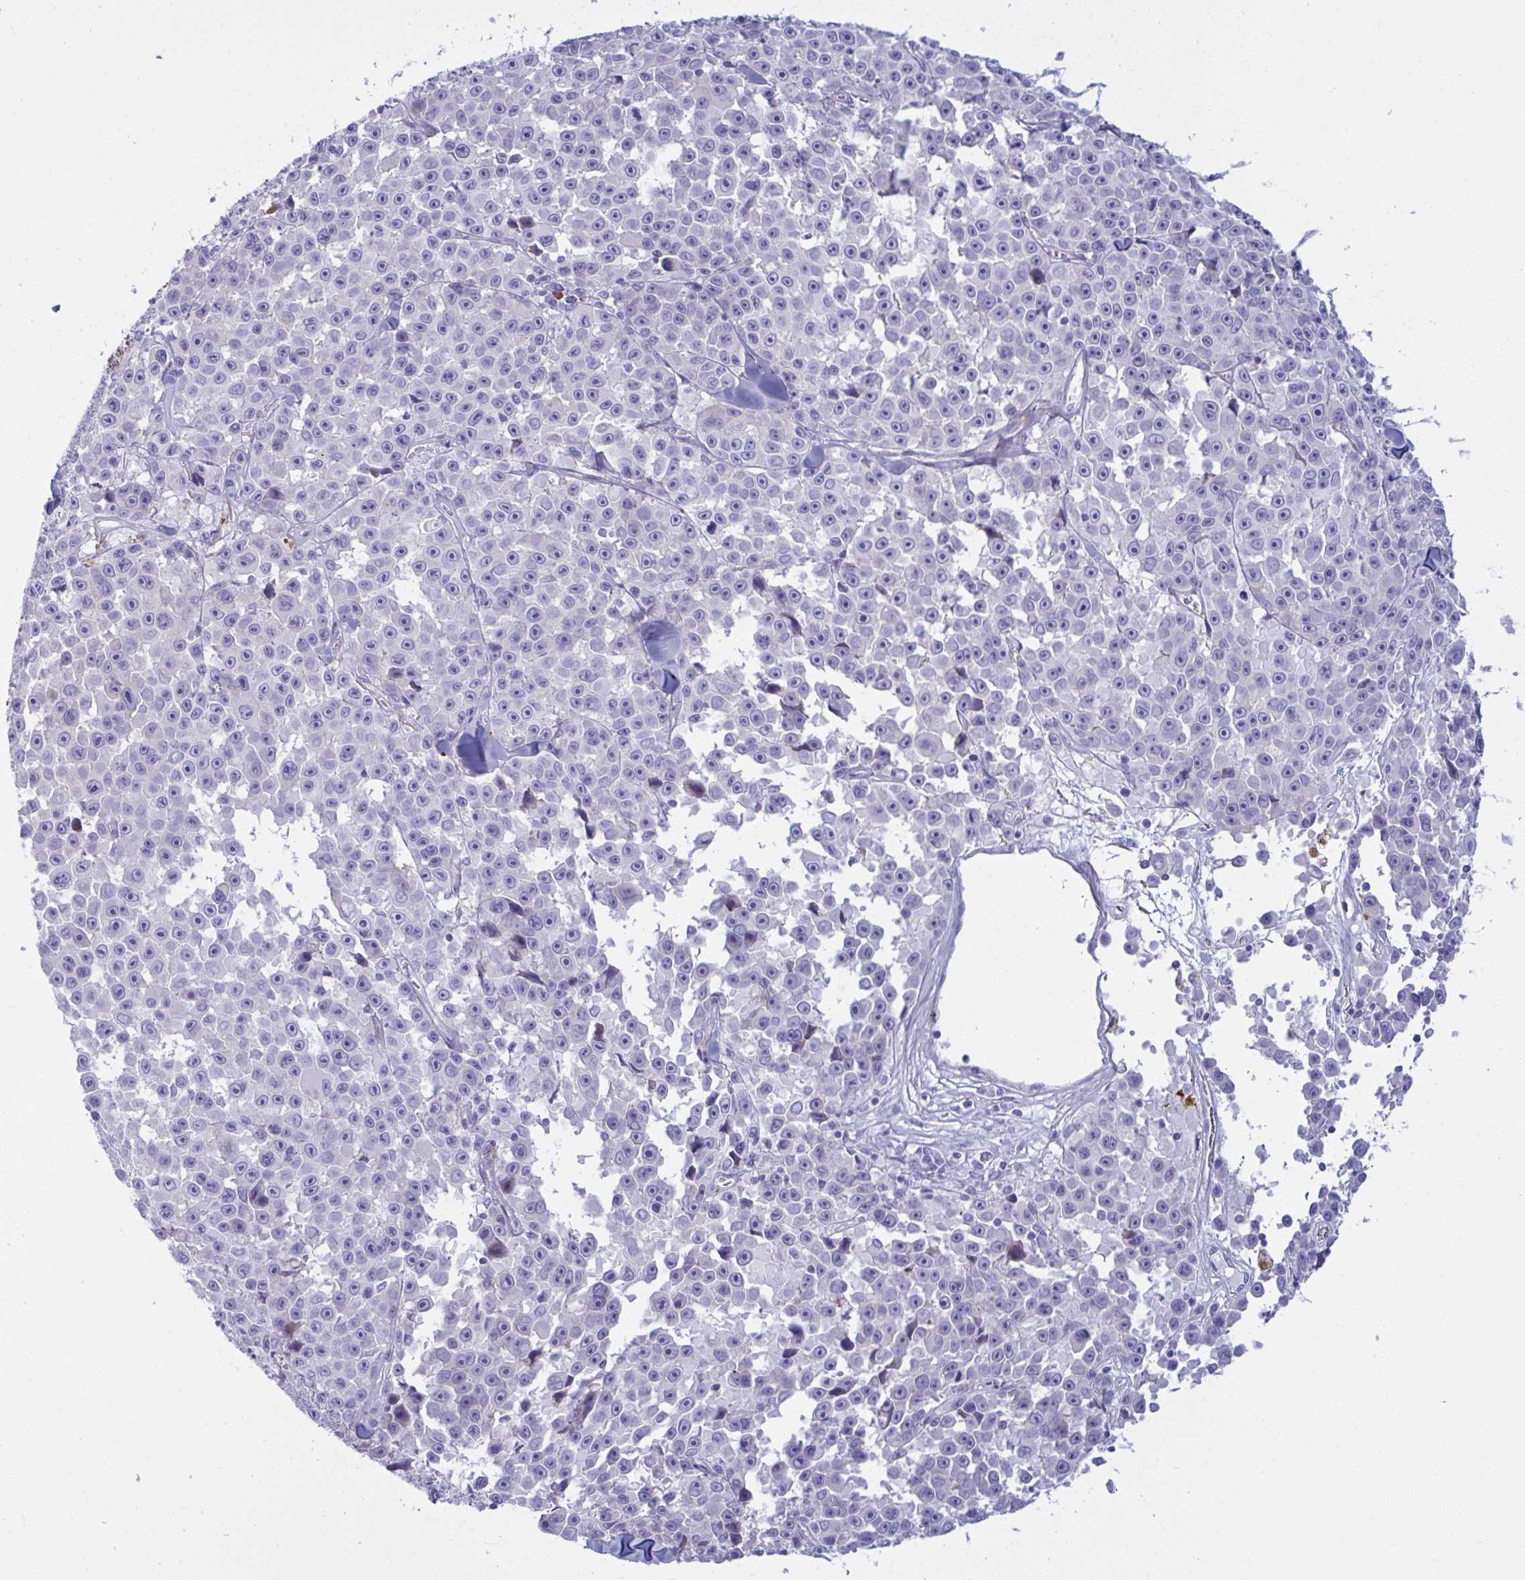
{"staining": {"intensity": "negative", "quantity": "none", "location": "none"}, "tissue": "melanoma", "cell_type": "Tumor cells", "image_type": "cancer", "snomed": [{"axis": "morphology", "description": "Malignant melanoma, NOS"}, {"axis": "topography", "description": "Skin"}], "caption": "Human melanoma stained for a protein using IHC exhibits no expression in tumor cells.", "gene": "ZNF684", "patient": {"sex": "female", "age": 66}}